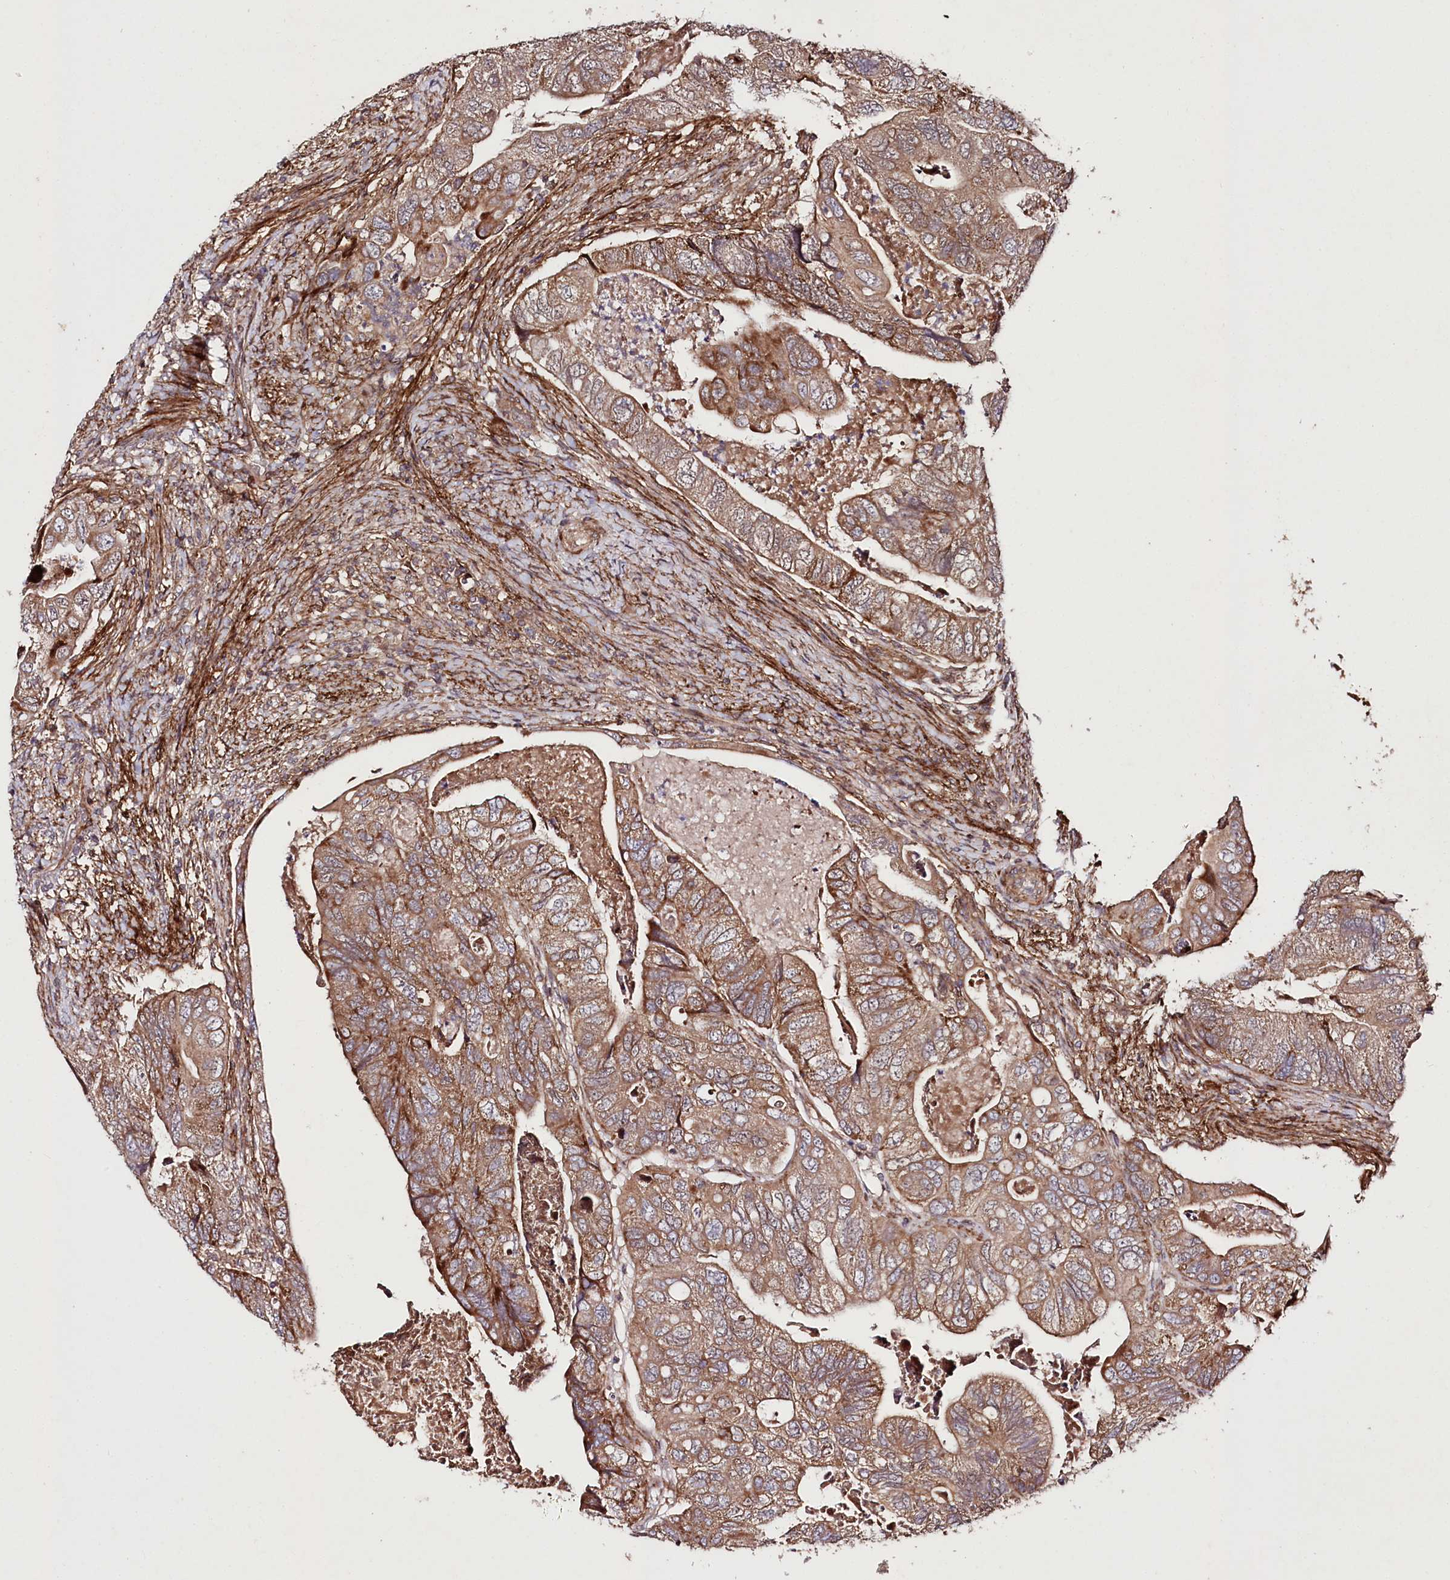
{"staining": {"intensity": "moderate", "quantity": ">75%", "location": "cytoplasmic/membranous"}, "tissue": "colorectal cancer", "cell_type": "Tumor cells", "image_type": "cancer", "snomed": [{"axis": "morphology", "description": "Adenocarcinoma, NOS"}, {"axis": "topography", "description": "Rectum"}], "caption": "A brown stain shows moderate cytoplasmic/membranous expression of a protein in human colorectal cancer (adenocarcinoma) tumor cells.", "gene": "PHLDB1", "patient": {"sex": "male", "age": 63}}